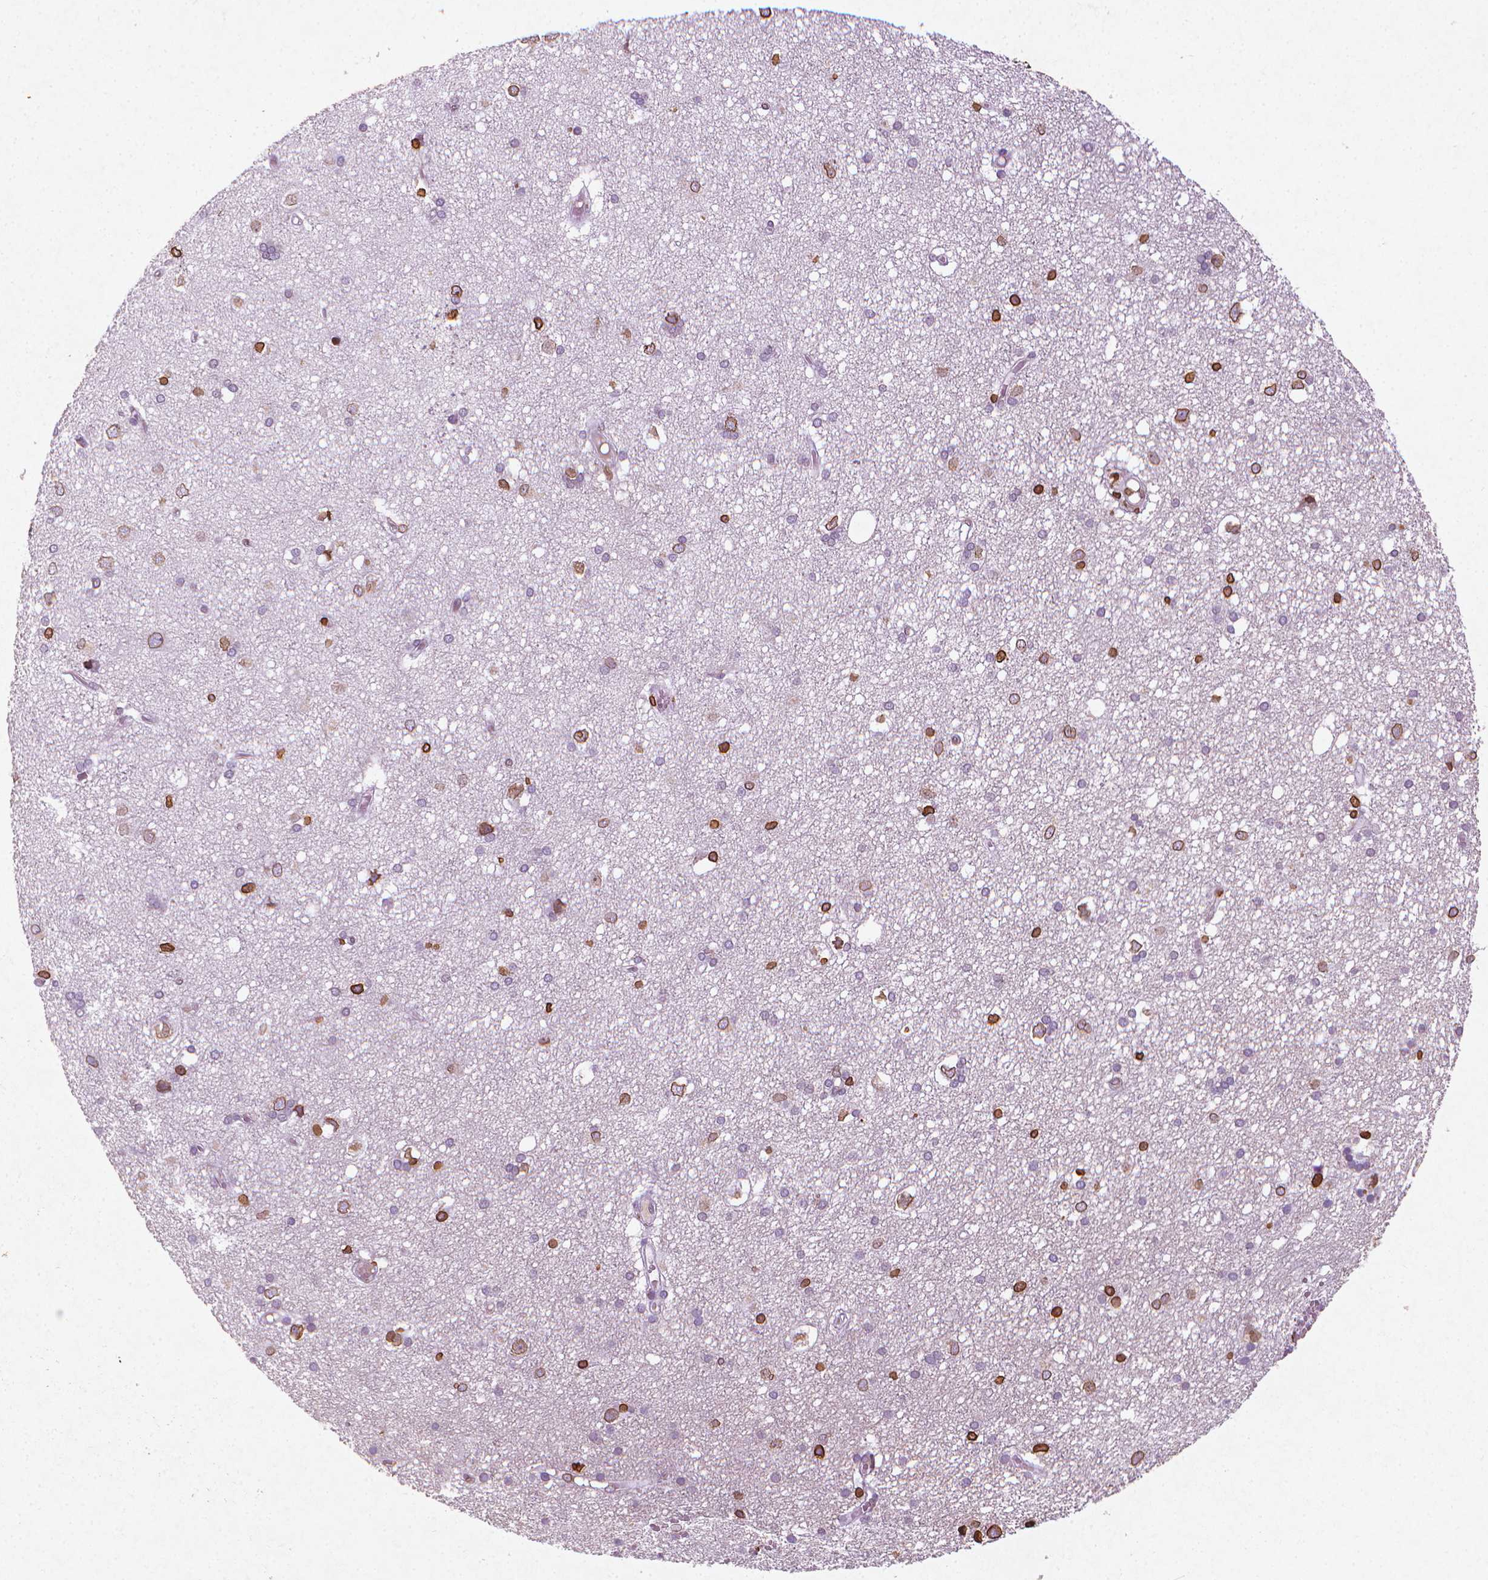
{"staining": {"intensity": "negative", "quantity": "none", "location": "none"}, "tissue": "cerebral cortex", "cell_type": "Endothelial cells", "image_type": "normal", "snomed": [{"axis": "morphology", "description": "Normal tissue, NOS"}, {"axis": "morphology", "description": "Glioma, malignant, High grade"}, {"axis": "topography", "description": "Cerebral cortex"}], "caption": "DAB (3,3'-diaminobenzidine) immunohistochemical staining of benign human cerebral cortex exhibits no significant positivity in endothelial cells.", "gene": "LMNB1", "patient": {"sex": "male", "age": 71}}